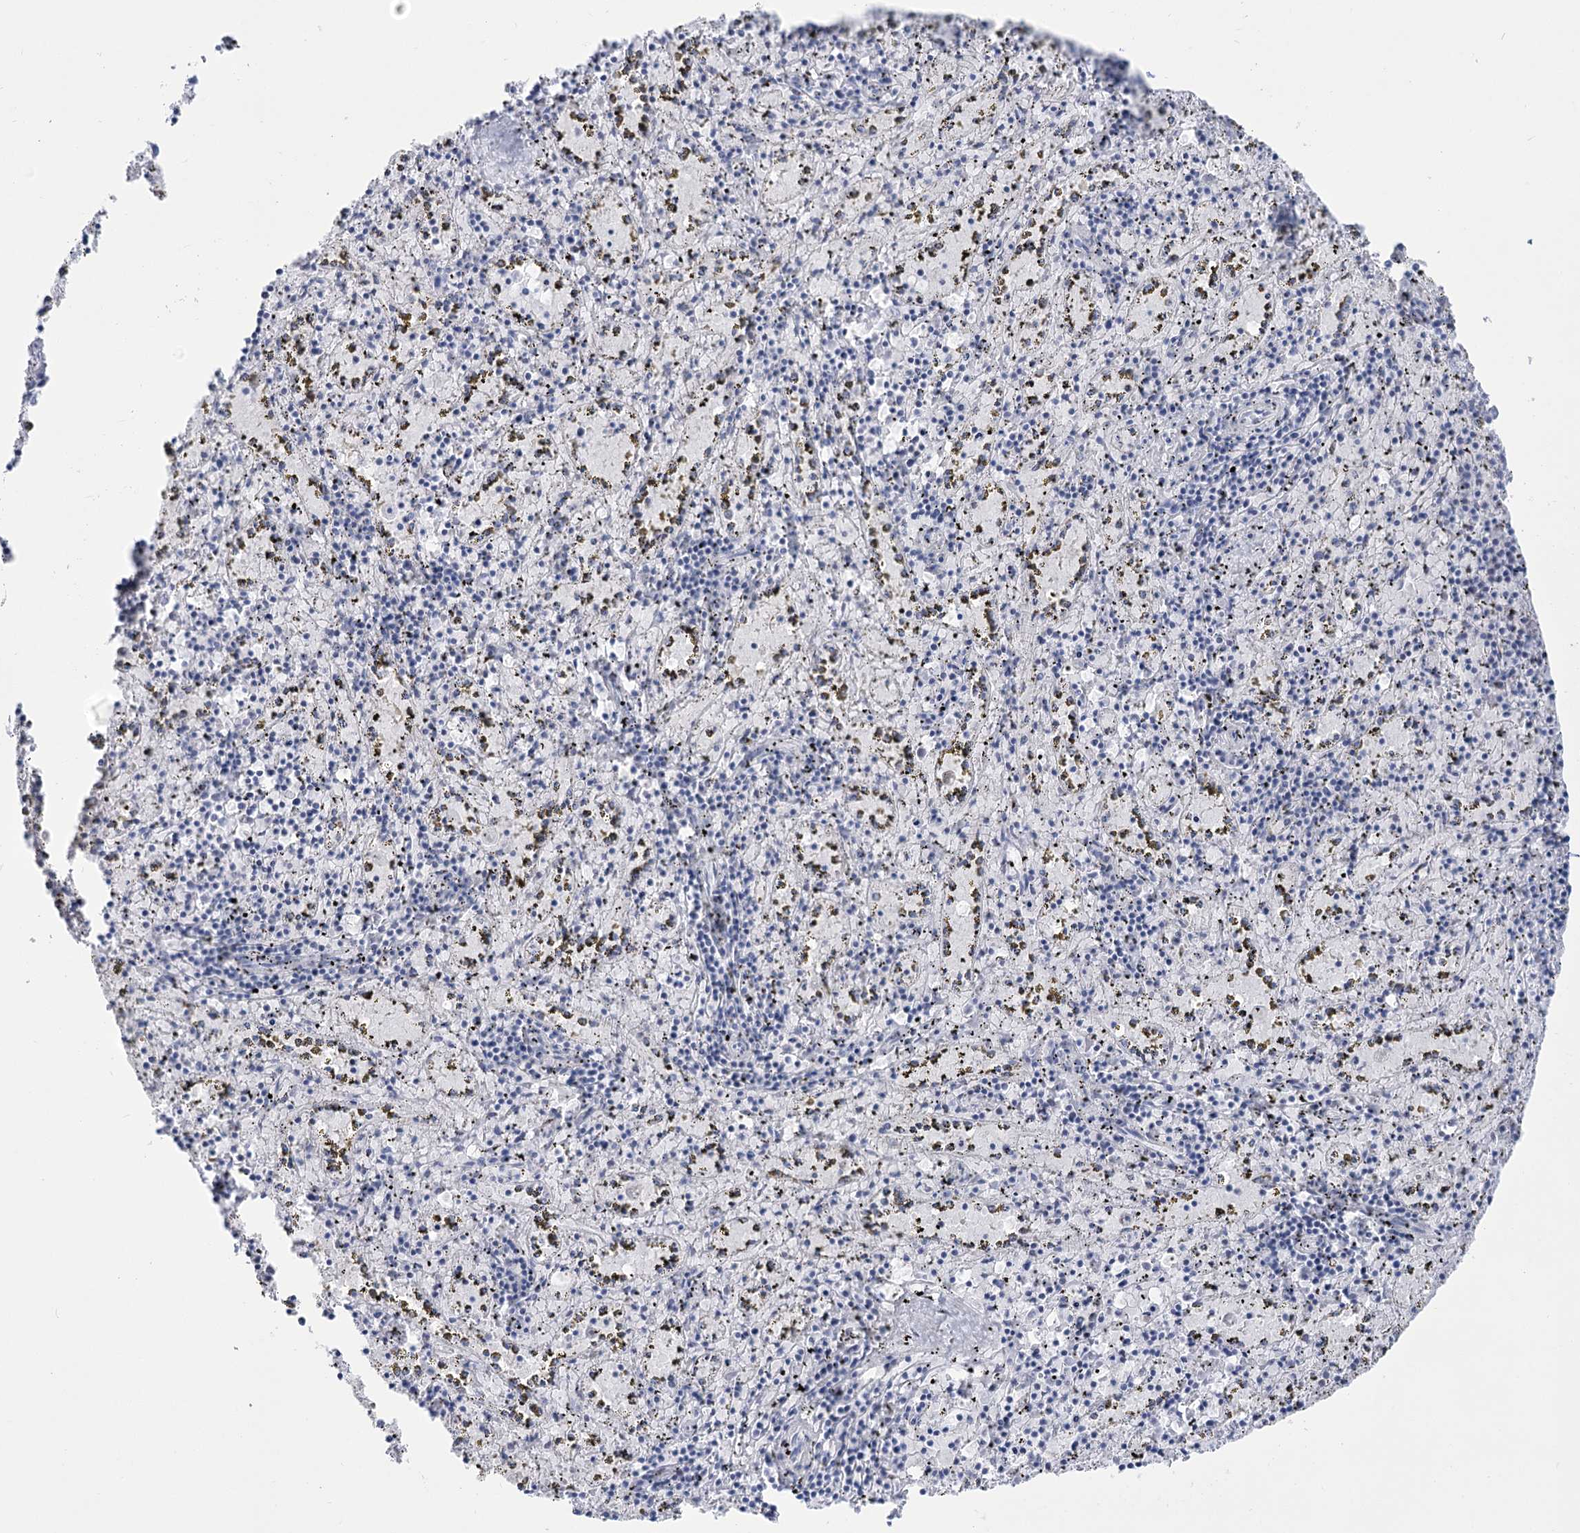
{"staining": {"intensity": "negative", "quantity": "none", "location": "none"}, "tissue": "spleen", "cell_type": "Cells in red pulp", "image_type": "normal", "snomed": [{"axis": "morphology", "description": "Normal tissue, NOS"}, {"axis": "topography", "description": "Spleen"}], "caption": "The micrograph reveals no significant expression in cells in red pulp of spleen. Nuclei are stained in blue.", "gene": "HORMAD1", "patient": {"sex": "male", "age": 11}}